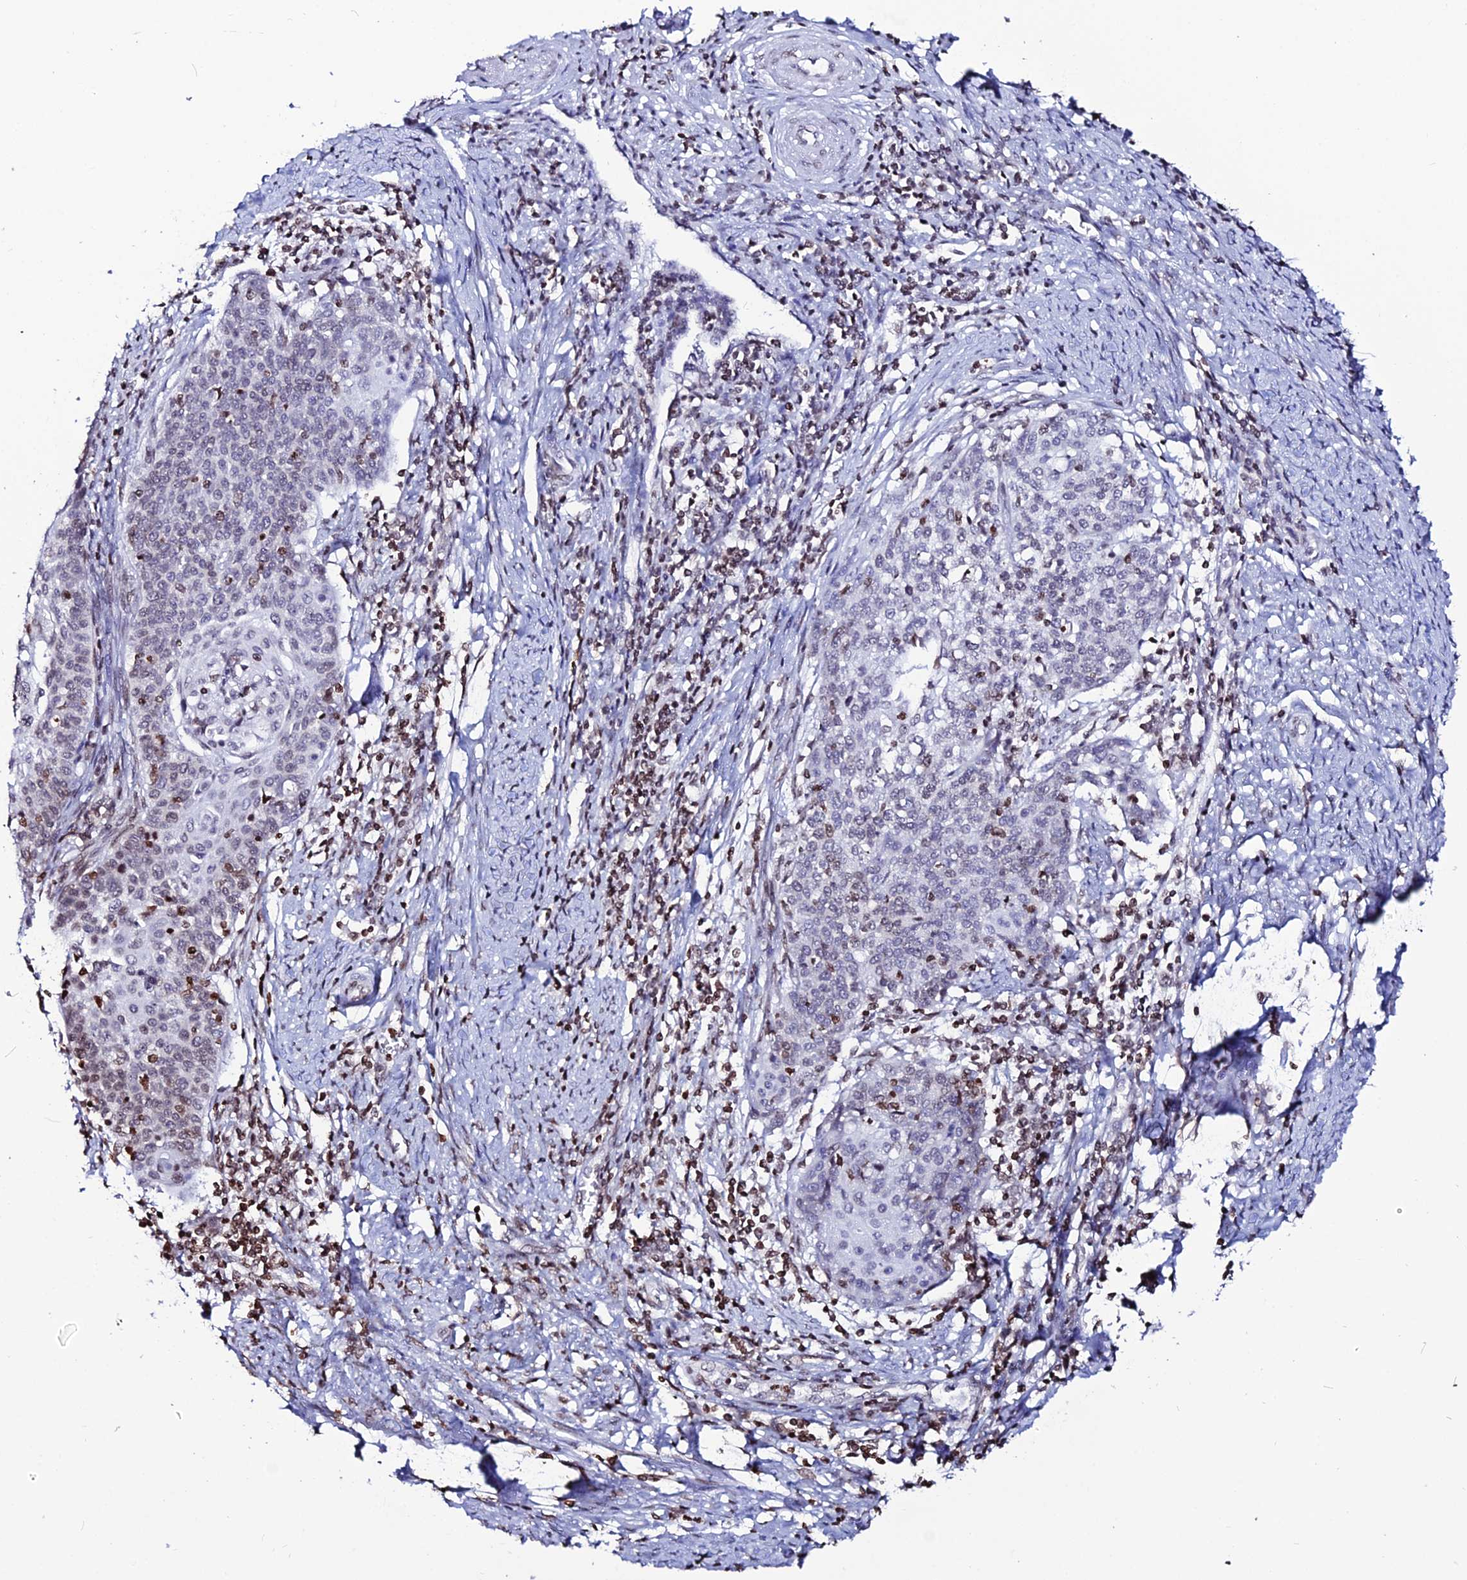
{"staining": {"intensity": "weak", "quantity": "<25%", "location": "nuclear"}, "tissue": "cervical cancer", "cell_type": "Tumor cells", "image_type": "cancer", "snomed": [{"axis": "morphology", "description": "Squamous cell carcinoma, NOS"}, {"axis": "topography", "description": "Cervix"}], "caption": "Tumor cells are negative for brown protein staining in squamous cell carcinoma (cervical).", "gene": "MACROH2A2", "patient": {"sex": "female", "age": 39}}